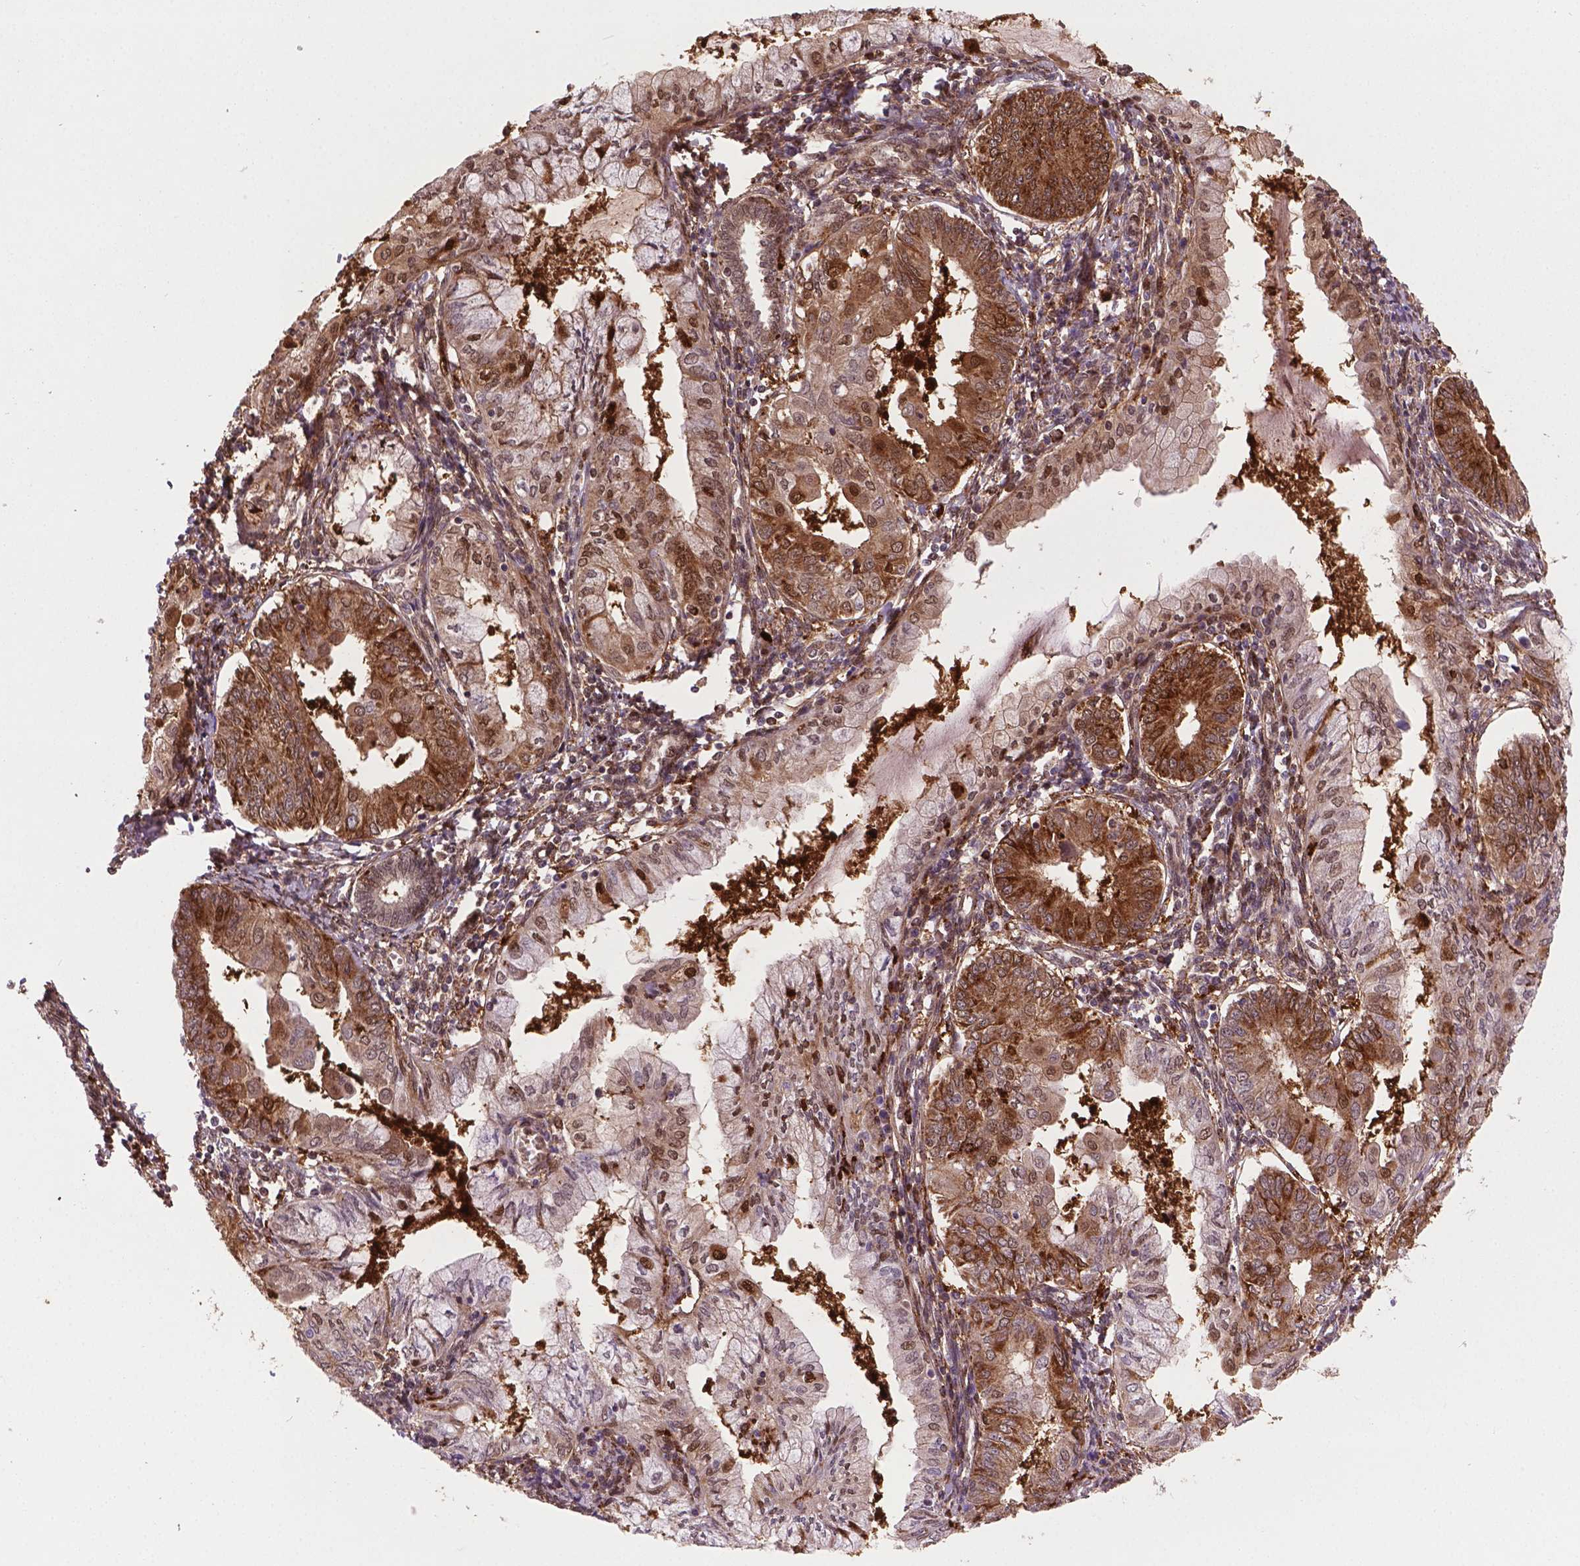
{"staining": {"intensity": "moderate", "quantity": ">75%", "location": "cytoplasmic/membranous,nuclear"}, "tissue": "endometrial cancer", "cell_type": "Tumor cells", "image_type": "cancer", "snomed": [{"axis": "morphology", "description": "Adenocarcinoma, NOS"}, {"axis": "topography", "description": "Endometrium"}], "caption": "The histopathology image reveals staining of endometrial cancer, revealing moderate cytoplasmic/membranous and nuclear protein staining (brown color) within tumor cells.", "gene": "PLIN3", "patient": {"sex": "female", "age": 68}}